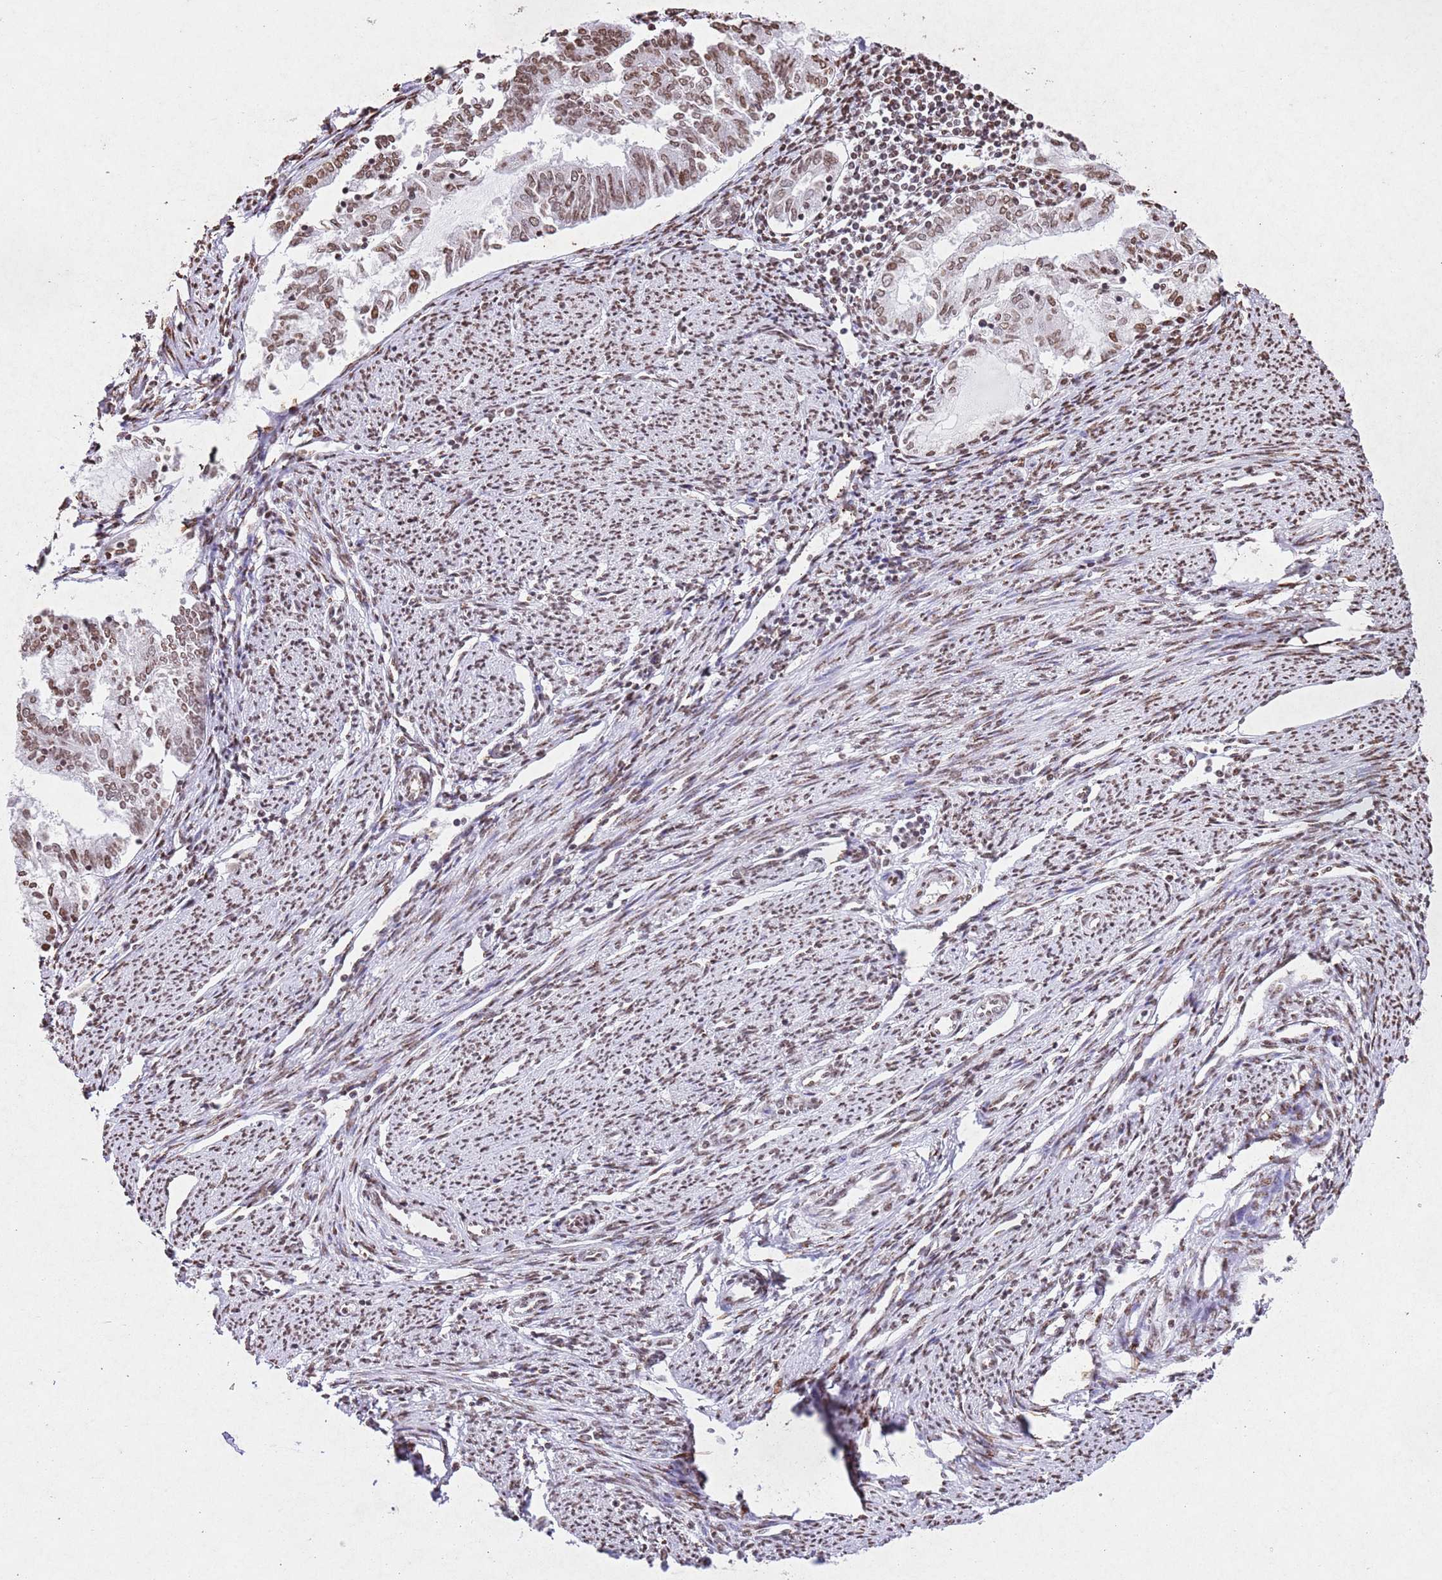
{"staining": {"intensity": "moderate", "quantity": ">75%", "location": "nuclear"}, "tissue": "endometrial cancer", "cell_type": "Tumor cells", "image_type": "cancer", "snomed": [{"axis": "morphology", "description": "Adenocarcinoma, NOS"}, {"axis": "topography", "description": "Endometrium"}], "caption": "Brown immunohistochemical staining in human endometrial adenocarcinoma displays moderate nuclear positivity in approximately >75% of tumor cells.", "gene": "BMAL1", "patient": {"sex": "female", "age": 79}}